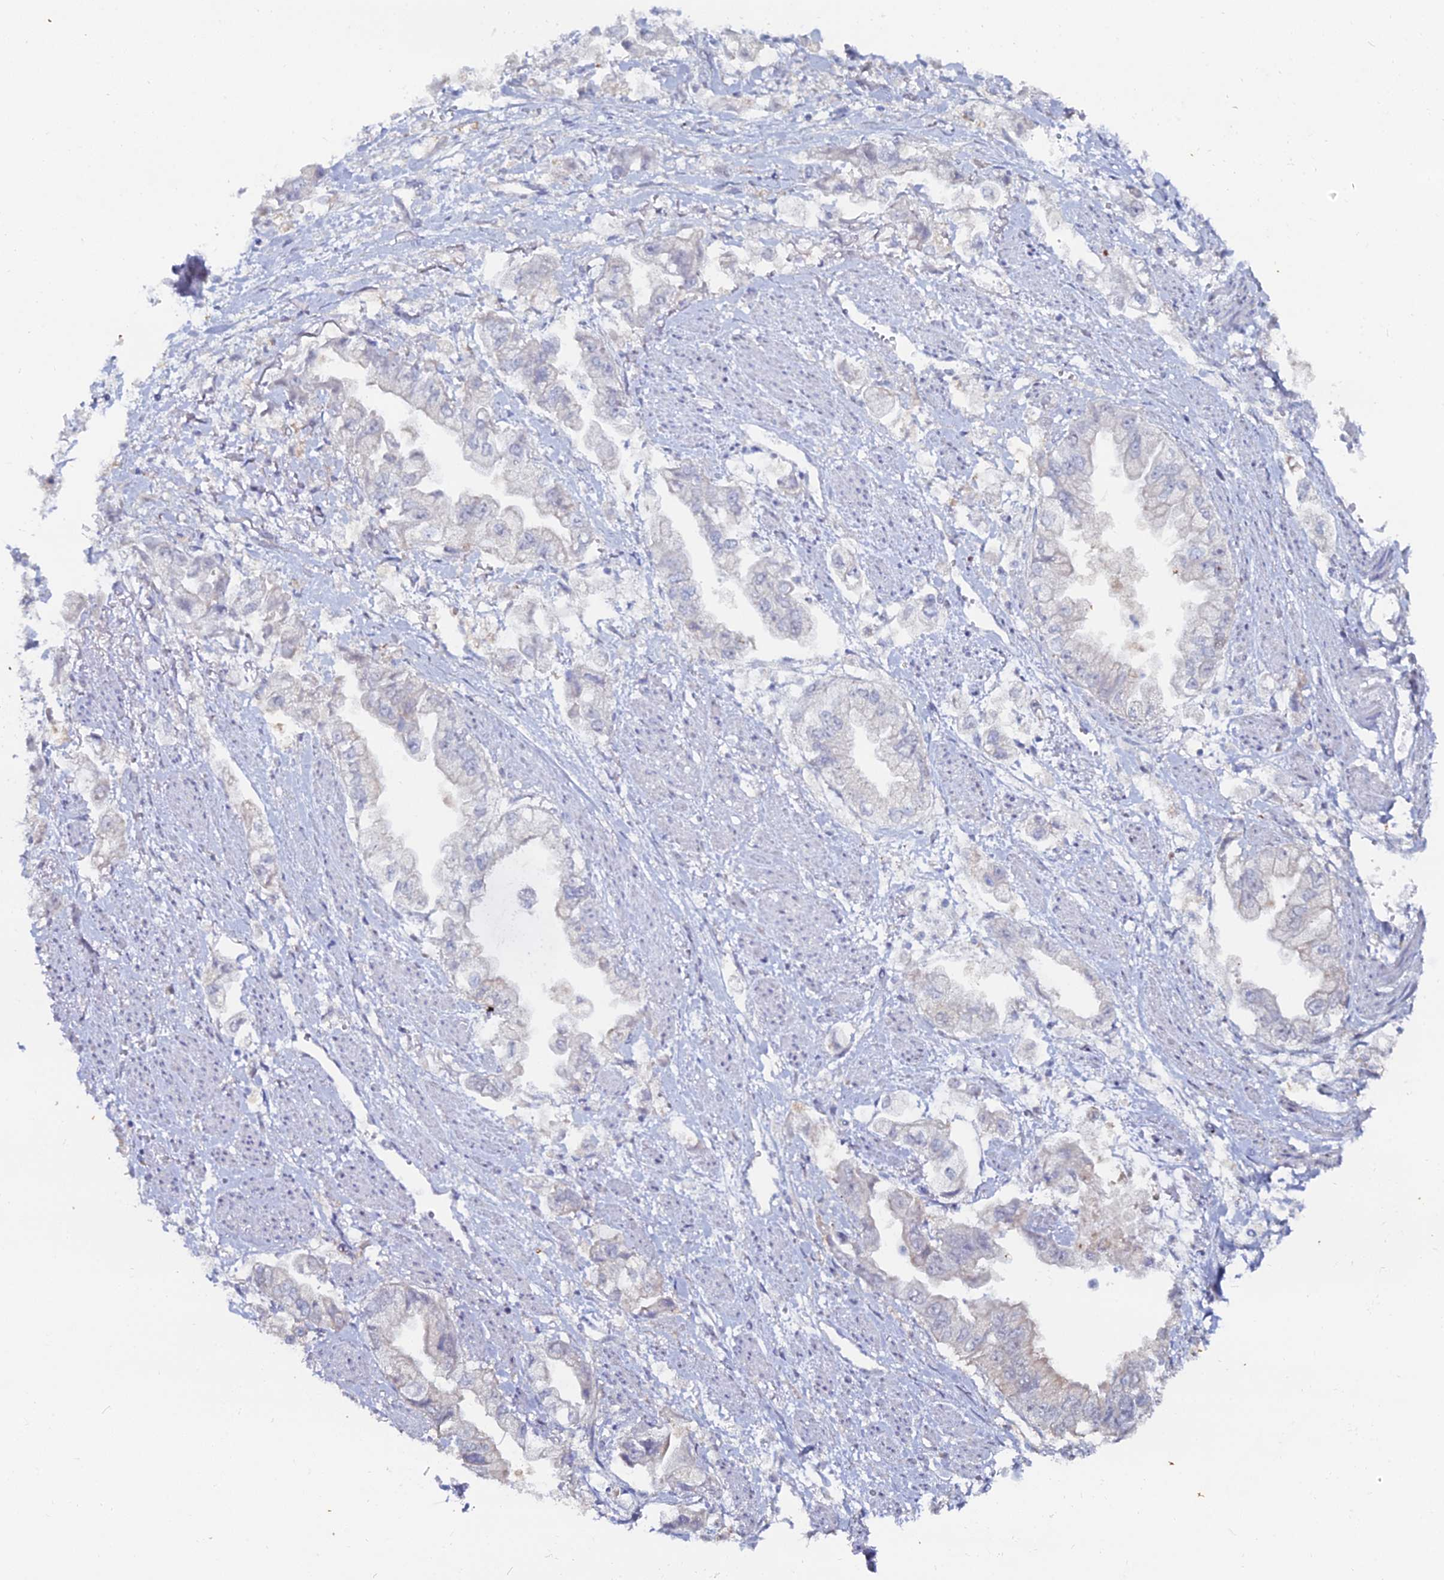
{"staining": {"intensity": "negative", "quantity": "none", "location": "none"}, "tissue": "stomach cancer", "cell_type": "Tumor cells", "image_type": "cancer", "snomed": [{"axis": "morphology", "description": "Adenocarcinoma, NOS"}, {"axis": "topography", "description": "Stomach"}], "caption": "High magnification brightfield microscopy of stomach cancer stained with DAB (brown) and counterstained with hematoxylin (blue): tumor cells show no significant positivity.", "gene": "THAP4", "patient": {"sex": "male", "age": 62}}